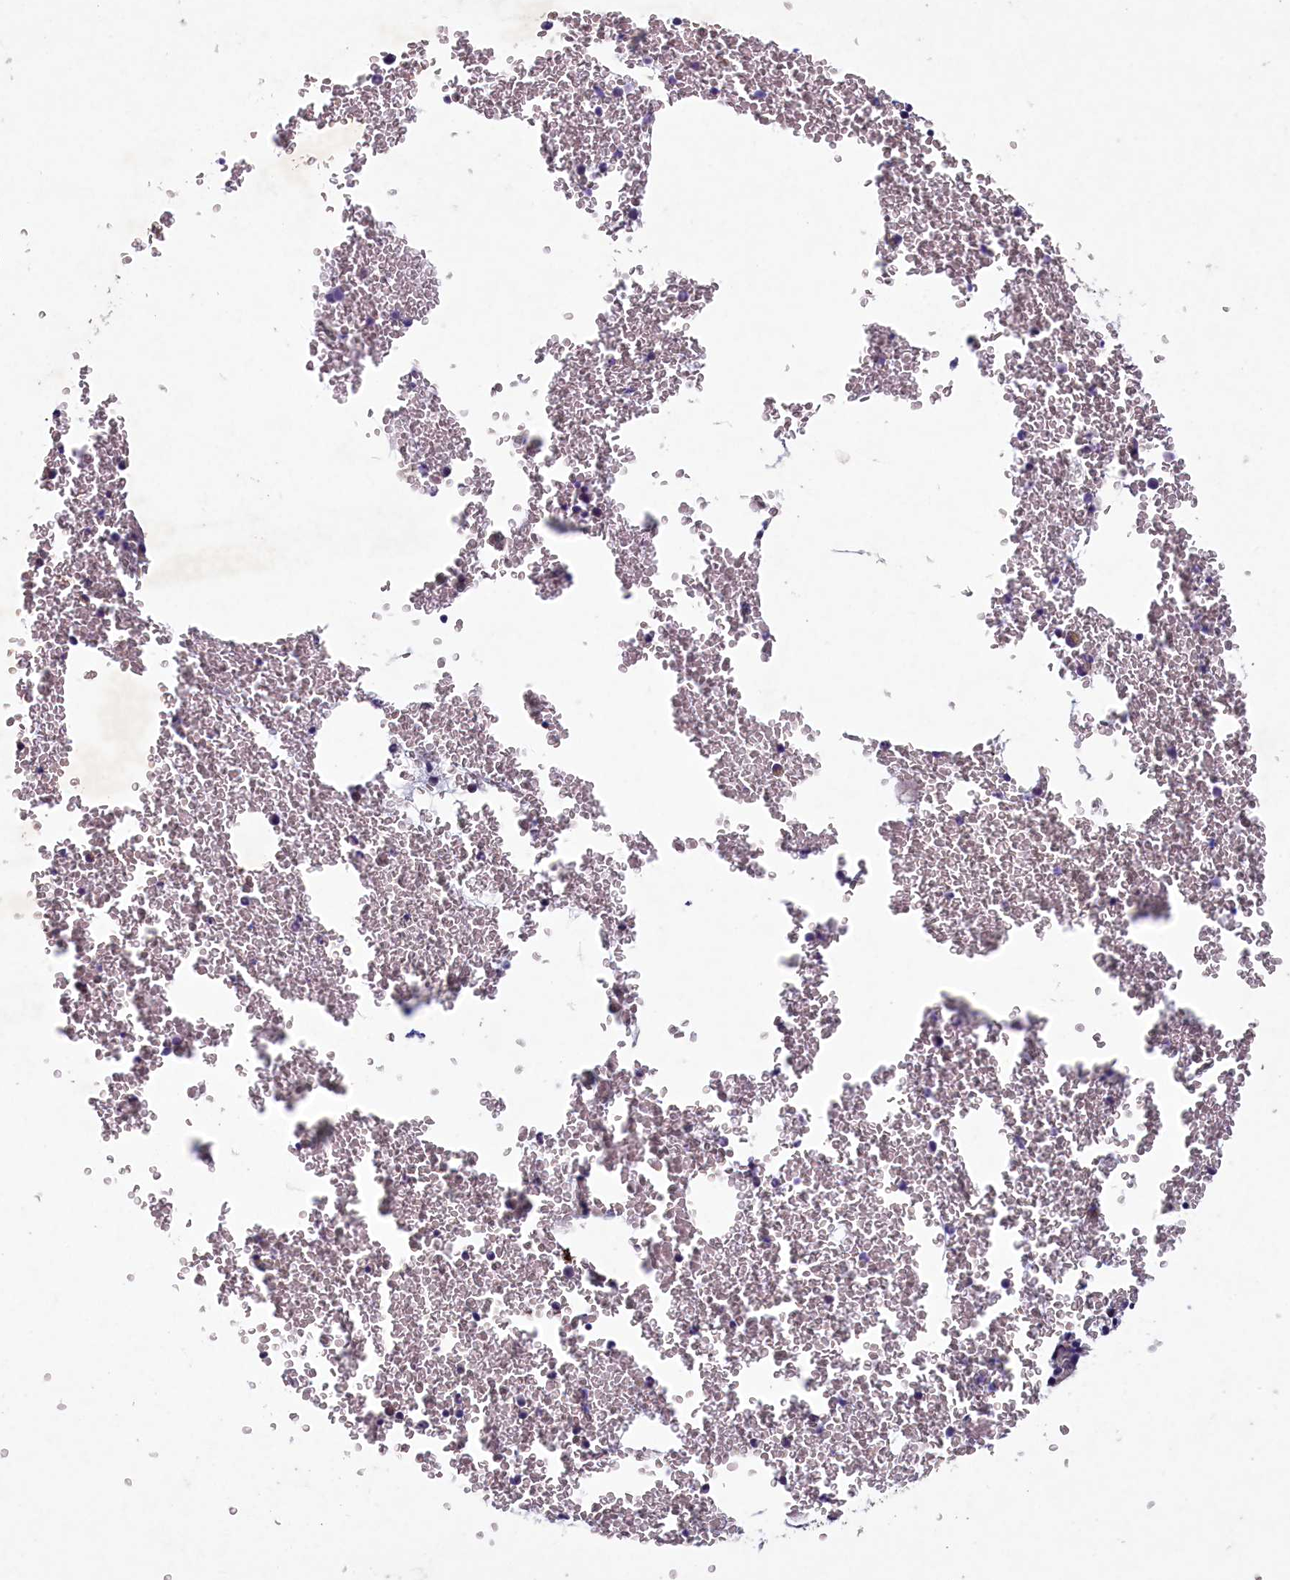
{"staining": {"intensity": "weak", "quantity": "<25%", "location": "cytoplasmic/membranous"}, "tissue": "bone marrow", "cell_type": "Hematopoietic cells", "image_type": "normal", "snomed": [{"axis": "morphology", "description": "Normal tissue, NOS"}, {"axis": "topography", "description": "Bone marrow"}], "caption": "Immunohistochemistry photomicrograph of benign bone marrow: human bone marrow stained with DAB reveals no significant protein positivity in hematopoietic cells.", "gene": "PLEKHG6", "patient": {"sex": "male", "age": 75}}